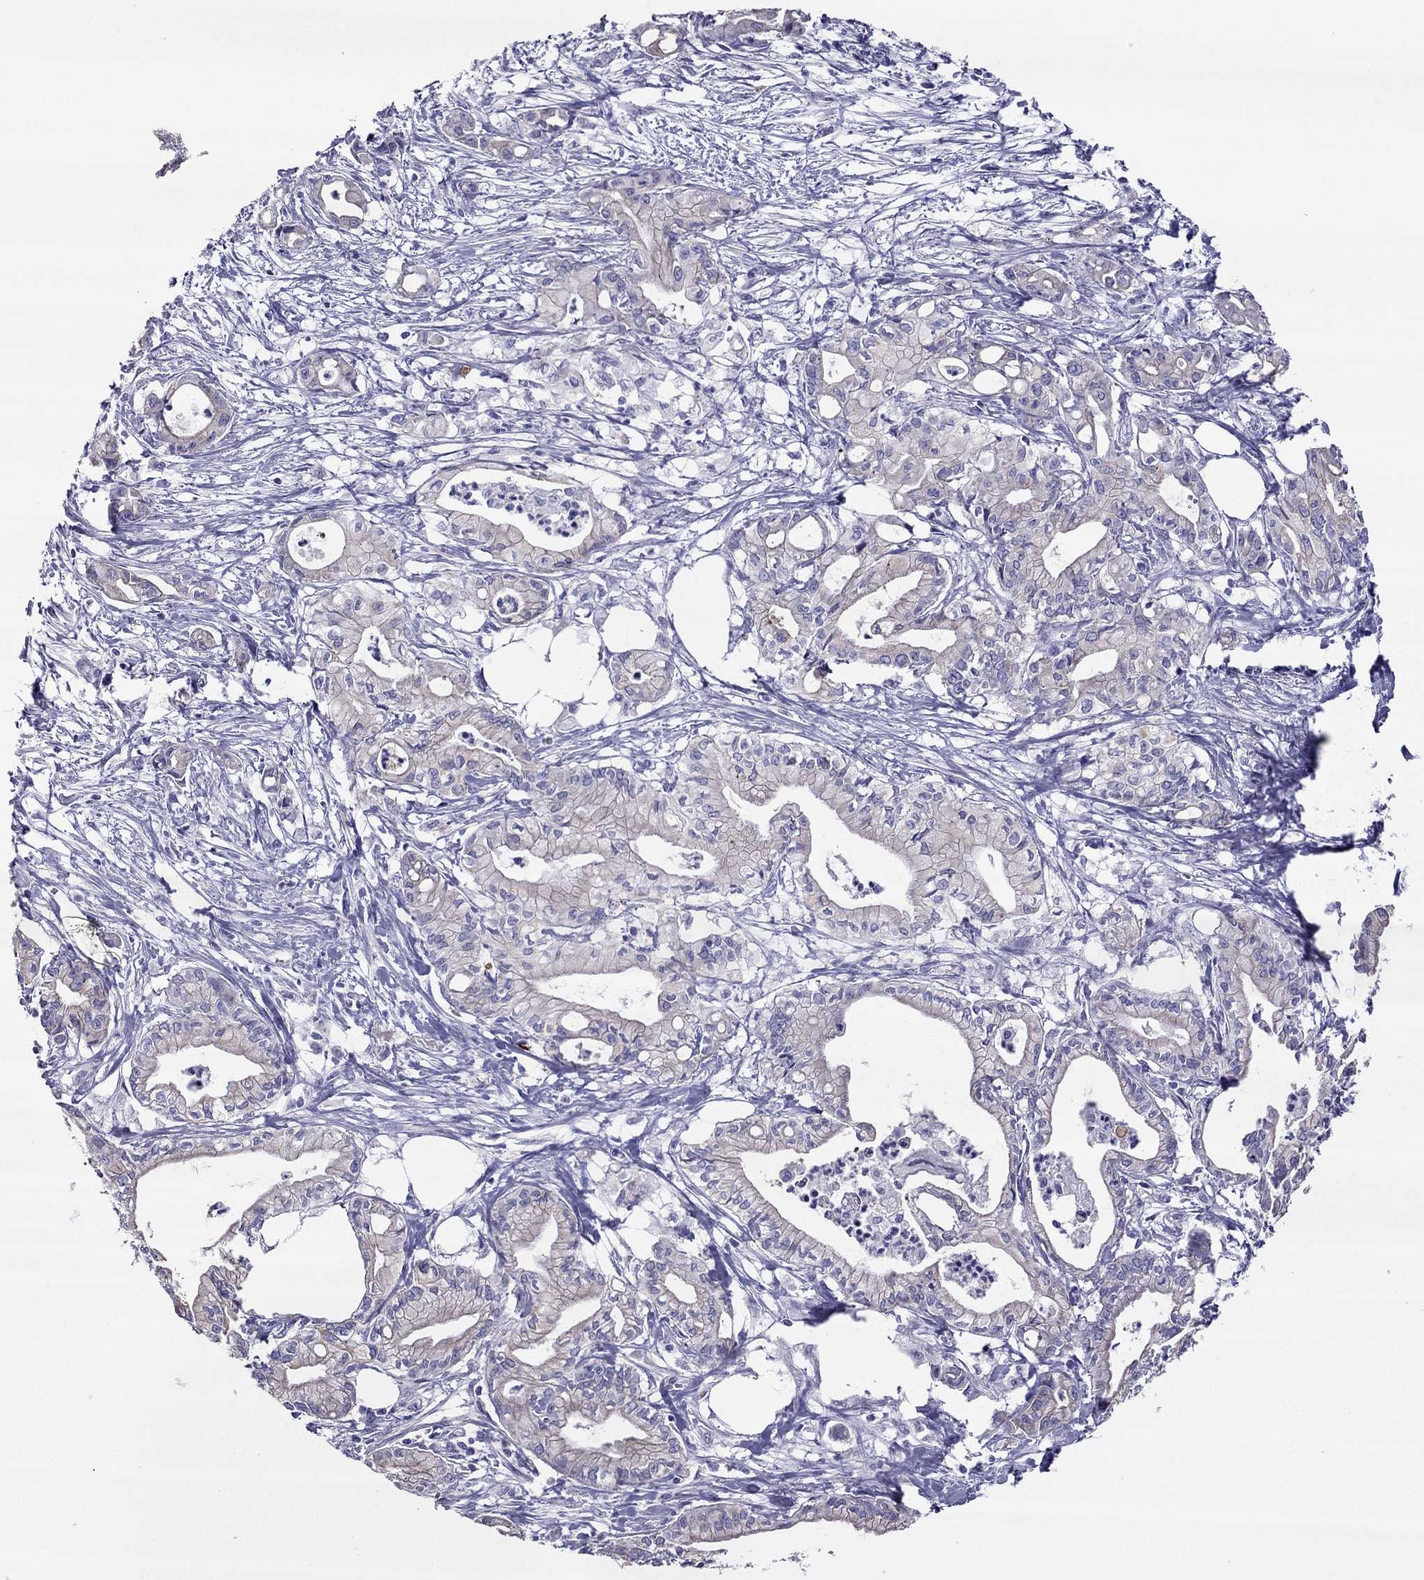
{"staining": {"intensity": "weak", "quantity": "<25%", "location": "cytoplasmic/membranous"}, "tissue": "pancreatic cancer", "cell_type": "Tumor cells", "image_type": "cancer", "snomed": [{"axis": "morphology", "description": "Adenocarcinoma, NOS"}, {"axis": "topography", "description": "Pancreas"}], "caption": "The histopathology image demonstrates no staining of tumor cells in pancreatic cancer. (Brightfield microscopy of DAB (3,3'-diaminobenzidine) immunohistochemistry (IHC) at high magnification).", "gene": "MAEL", "patient": {"sex": "male", "age": 71}}